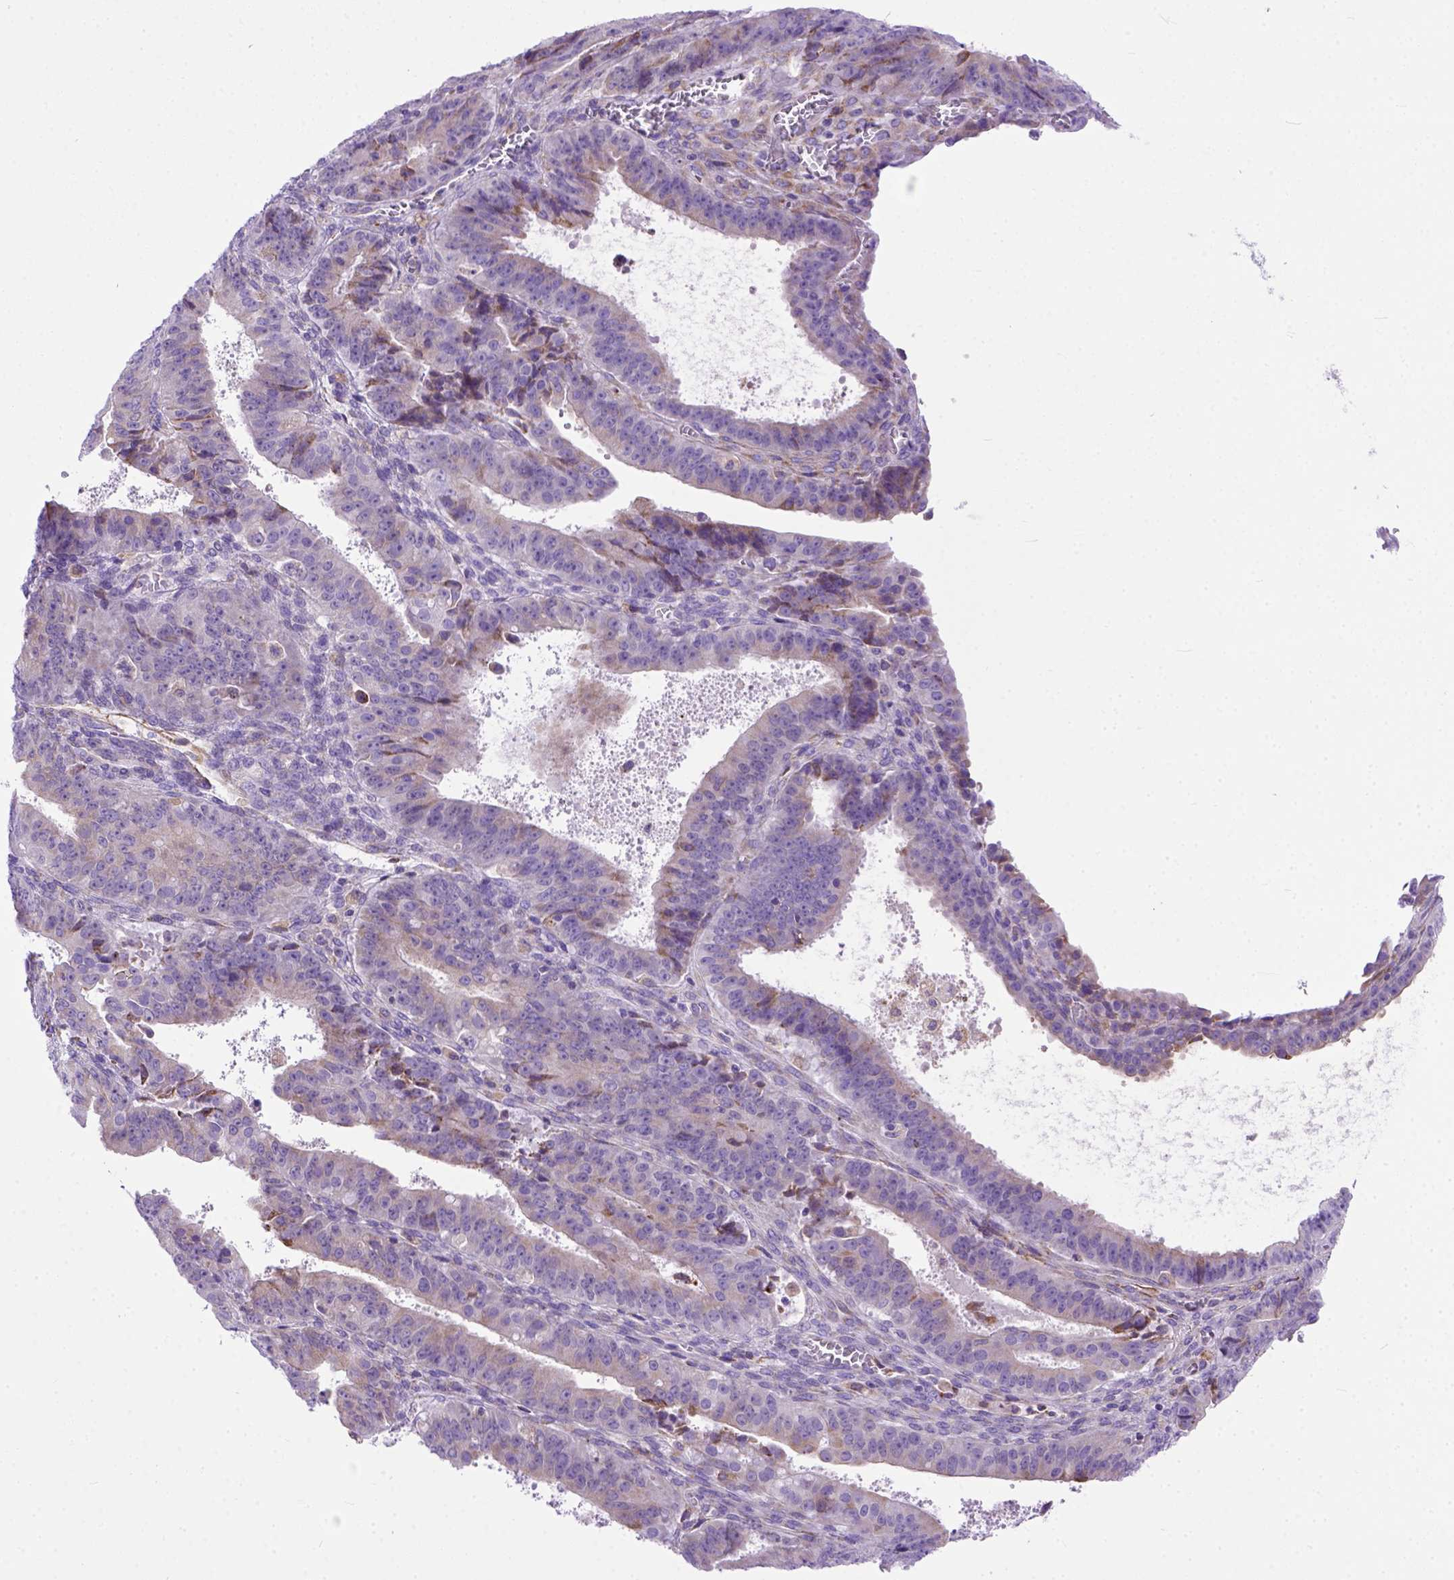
{"staining": {"intensity": "moderate", "quantity": "<25%", "location": "cytoplasmic/membranous"}, "tissue": "ovarian cancer", "cell_type": "Tumor cells", "image_type": "cancer", "snomed": [{"axis": "morphology", "description": "Carcinoma, endometroid"}, {"axis": "topography", "description": "Ovary"}], "caption": "A high-resolution photomicrograph shows IHC staining of ovarian endometroid carcinoma, which displays moderate cytoplasmic/membranous expression in approximately <25% of tumor cells.", "gene": "PLK4", "patient": {"sex": "female", "age": 42}}